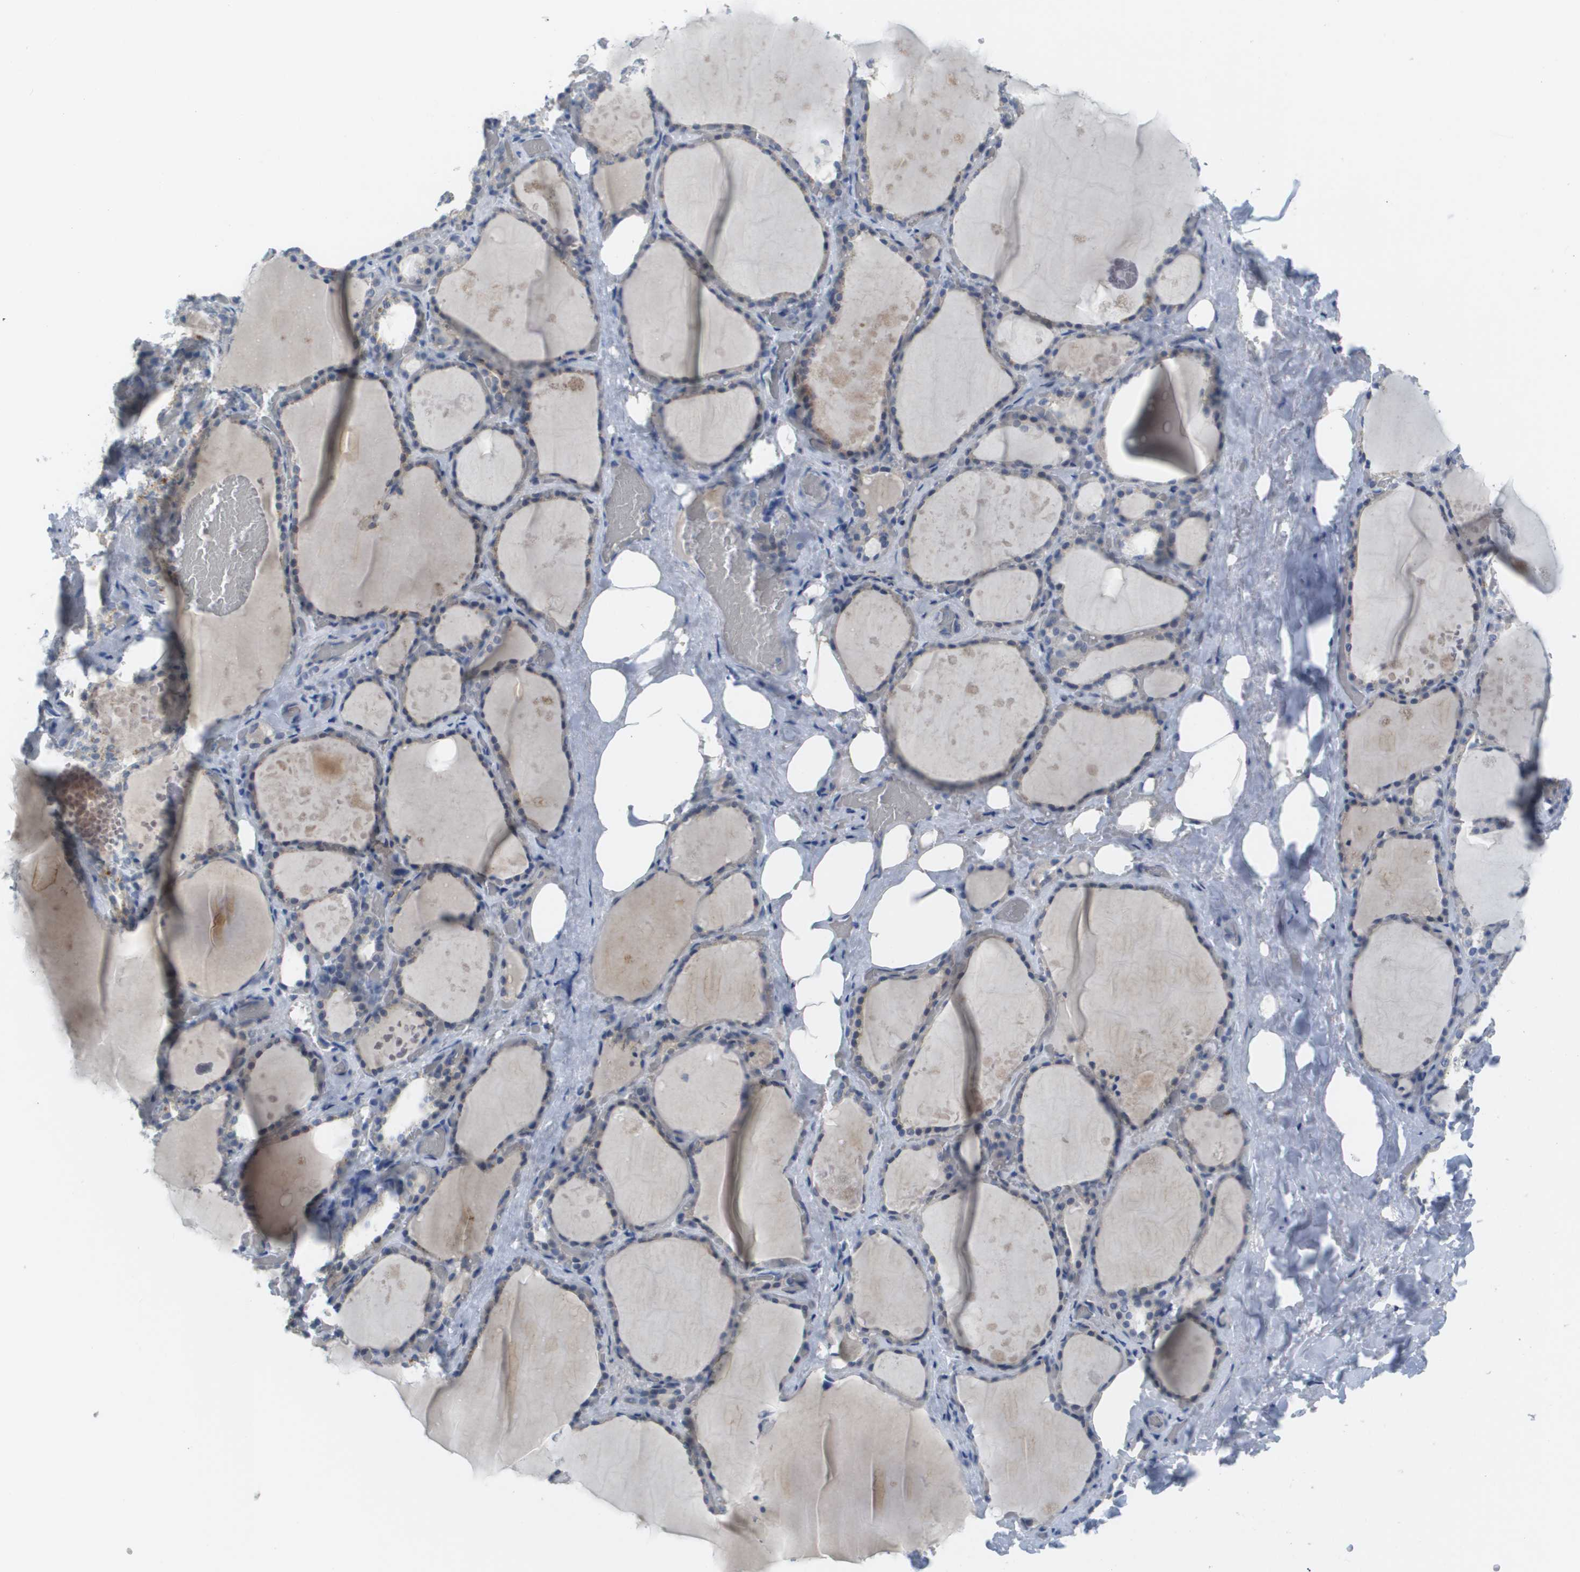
{"staining": {"intensity": "weak", "quantity": "25%-75%", "location": "cytoplasmic/membranous"}, "tissue": "thyroid gland", "cell_type": "Glandular cells", "image_type": "normal", "snomed": [{"axis": "morphology", "description": "Normal tissue, NOS"}, {"axis": "topography", "description": "Thyroid gland"}], "caption": "Benign thyroid gland demonstrates weak cytoplasmic/membranous positivity in approximately 25%-75% of glandular cells (Stains: DAB in brown, nuclei in blue, Microscopy: brightfield microscopy at high magnification)..", "gene": "PDE4A", "patient": {"sex": "male", "age": 61}}